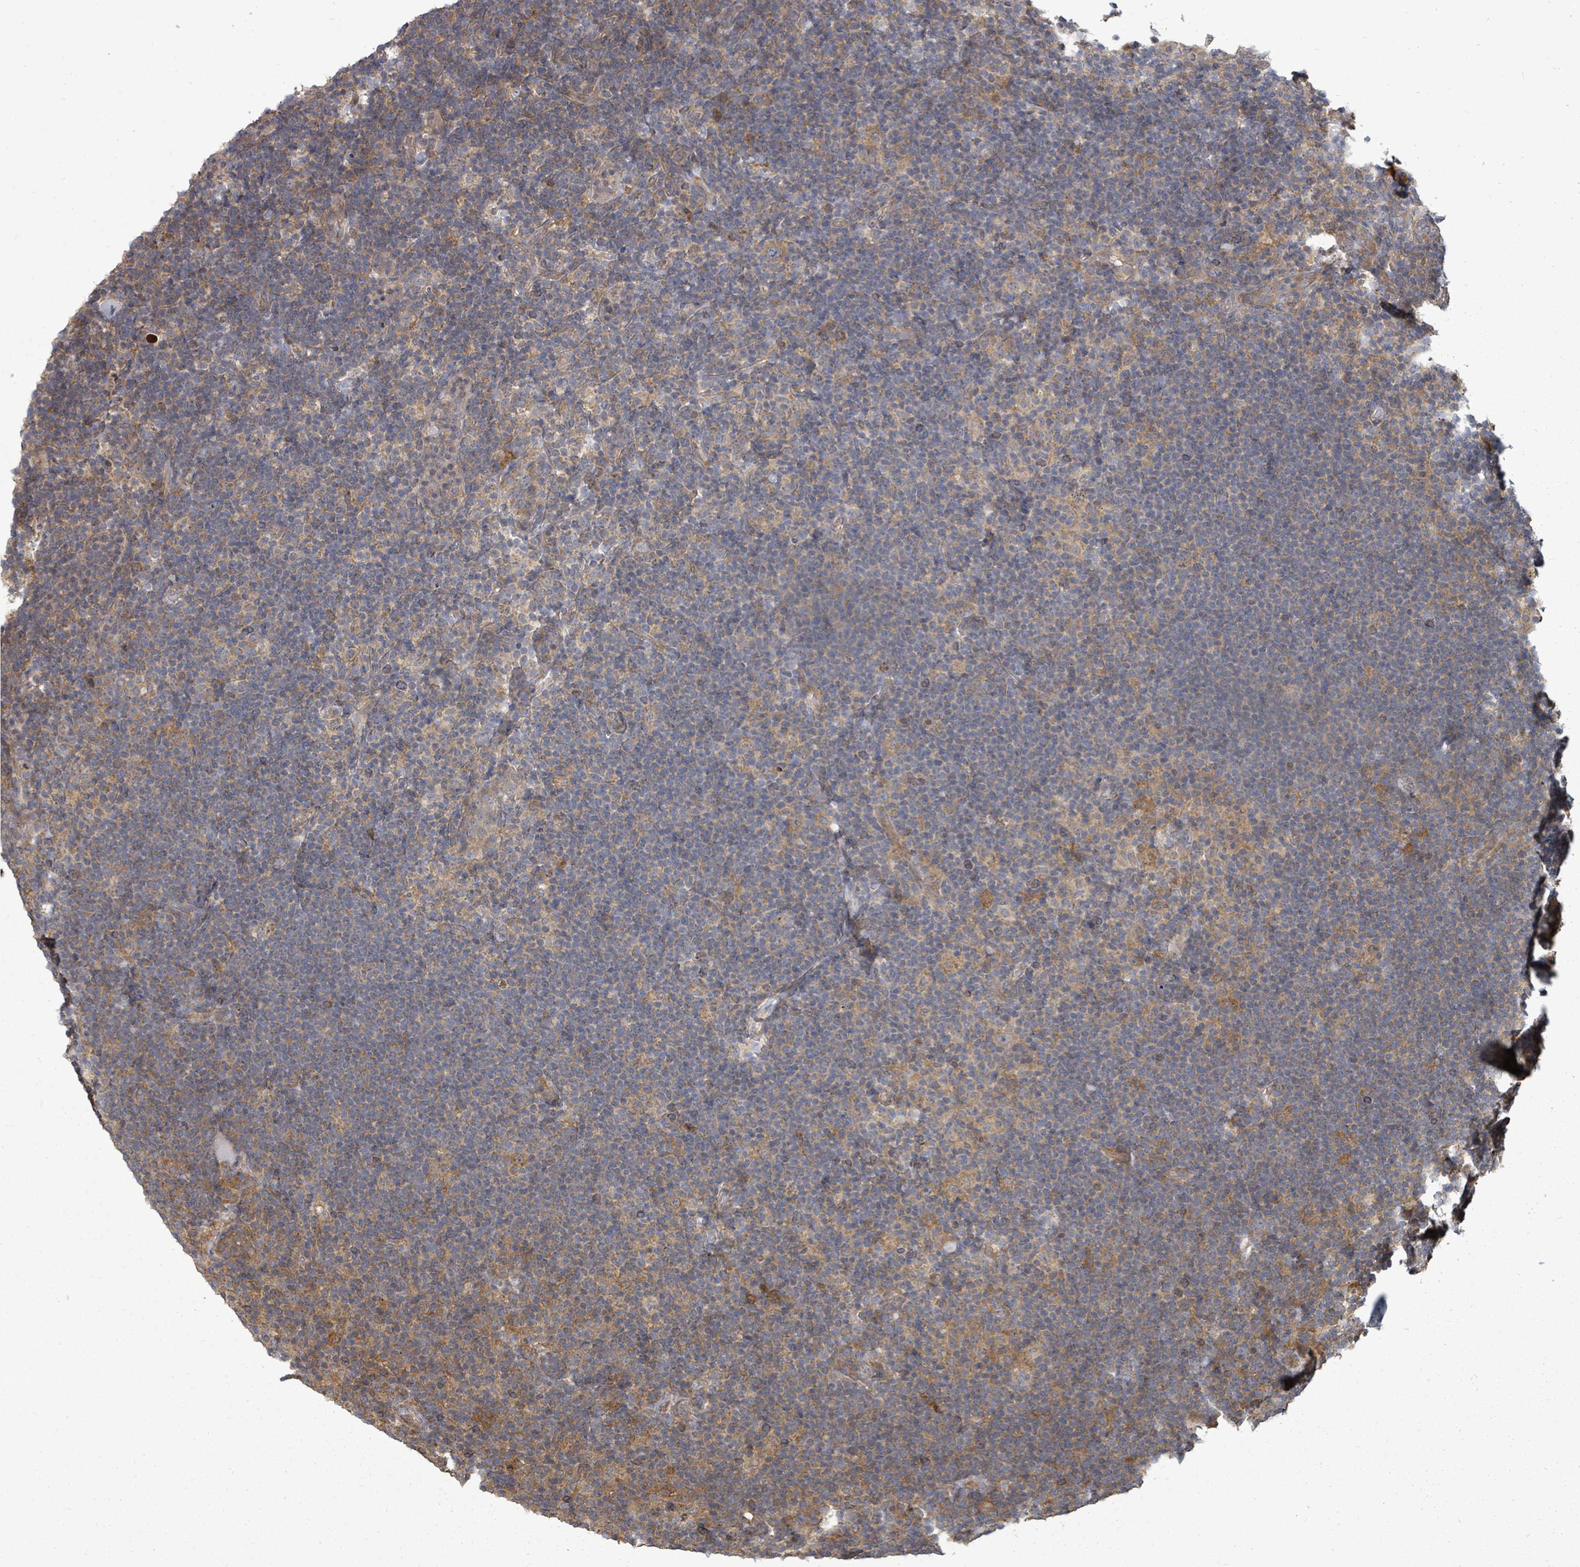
{"staining": {"intensity": "moderate", "quantity": "25%-75%", "location": "cytoplasmic/membranous"}, "tissue": "lymphoma", "cell_type": "Tumor cells", "image_type": "cancer", "snomed": [{"axis": "morphology", "description": "Hodgkin's disease, NOS"}, {"axis": "topography", "description": "Lymph node"}], "caption": "An immunohistochemistry micrograph of tumor tissue is shown. Protein staining in brown highlights moderate cytoplasmic/membranous positivity in lymphoma within tumor cells. Ihc stains the protein of interest in brown and the nuclei are stained blue.", "gene": "EIF3C", "patient": {"sex": "female", "age": 57}}